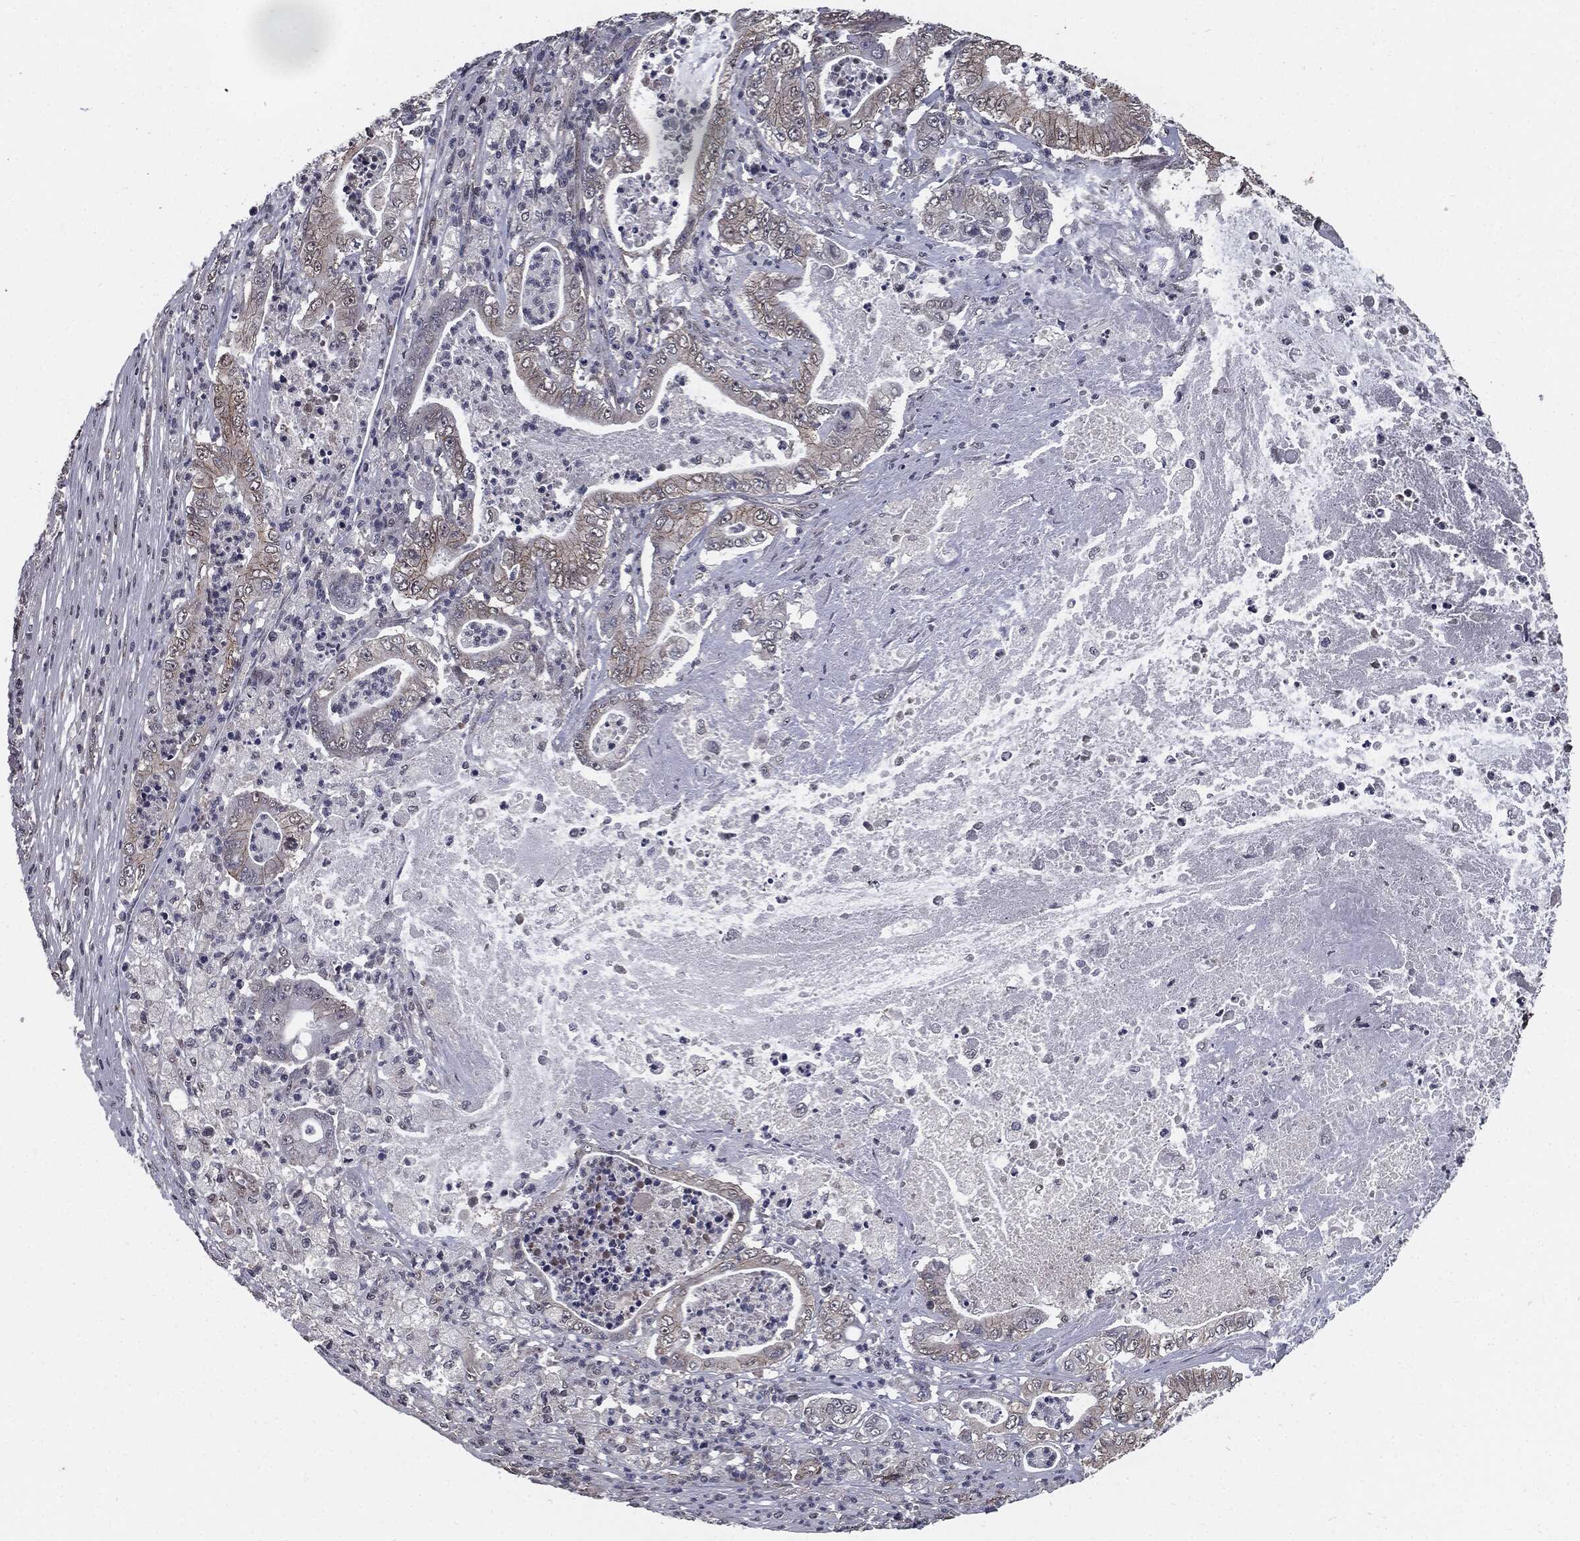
{"staining": {"intensity": "moderate", "quantity": "<25%", "location": "cytoplasmic/membranous"}, "tissue": "pancreatic cancer", "cell_type": "Tumor cells", "image_type": "cancer", "snomed": [{"axis": "morphology", "description": "Adenocarcinoma, NOS"}, {"axis": "topography", "description": "Pancreas"}], "caption": "Tumor cells reveal low levels of moderate cytoplasmic/membranous expression in about <25% of cells in human pancreatic adenocarcinoma. The protein is shown in brown color, while the nuclei are stained blue.", "gene": "PTPA", "patient": {"sex": "male", "age": 71}}